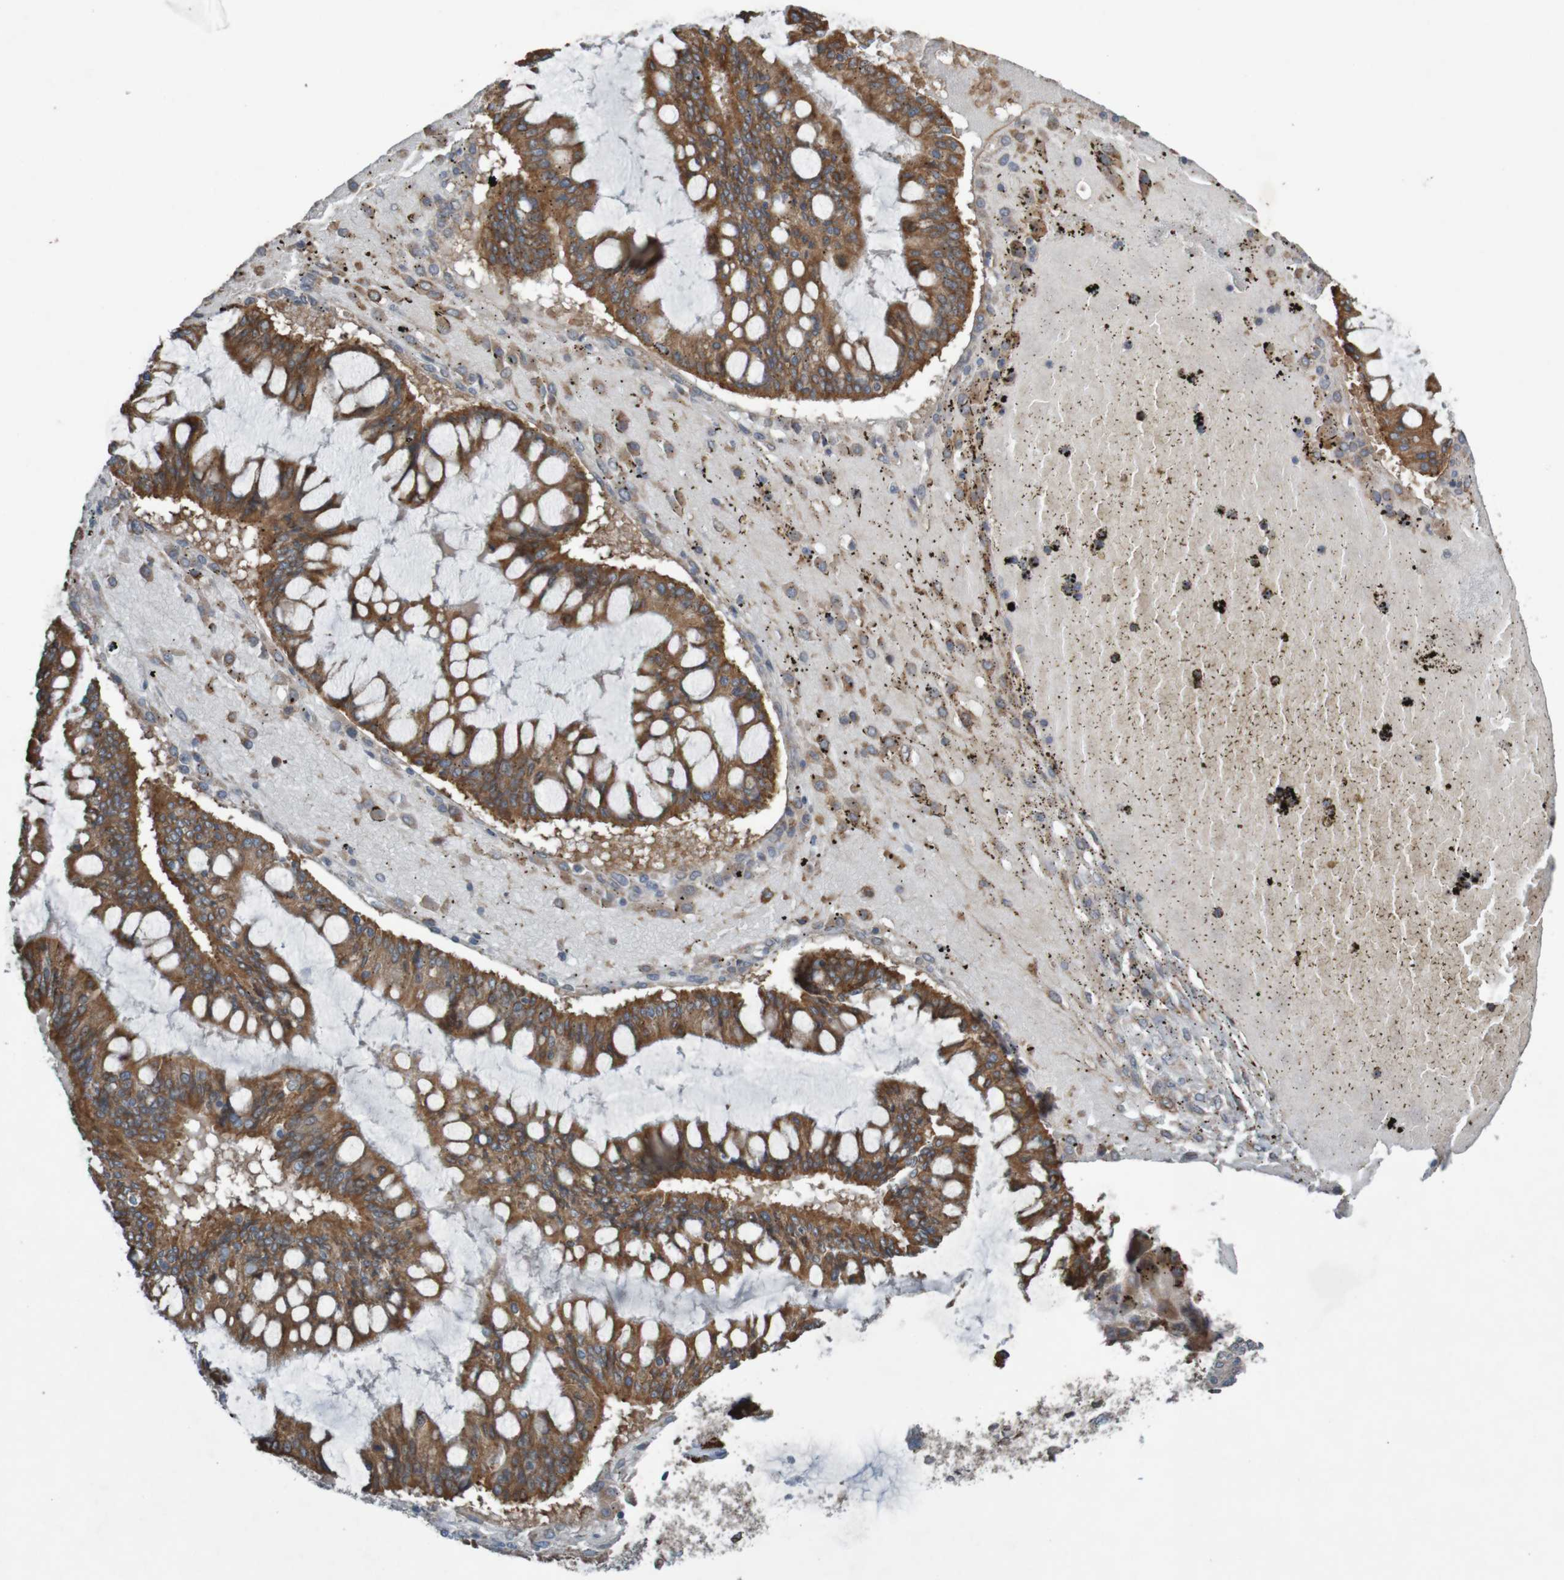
{"staining": {"intensity": "moderate", "quantity": ">75%", "location": "cytoplasmic/membranous"}, "tissue": "ovarian cancer", "cell_type": "Tumor cells", "image_type": "cancer", "snomed": [{"axis": "morphology", "description": "Cystadenocarcinoma, mucinous, NOS"}, {"axis": "topography", "description": "Ovary"}], "caption": "High-magnification brightfield microscopy of ovarian mucinous cystadenocarcinoma stained with DAB (3,3'-diaminobenzidine) (brown) and counterstained with hematoxylin (blue). tumor cells exhibit moderate cytoplasmic/membranous expression is appreciated in approximately>75% of cells.", "gene": "B3GAT2", "patient": {"sex": "female", "age": 73}}